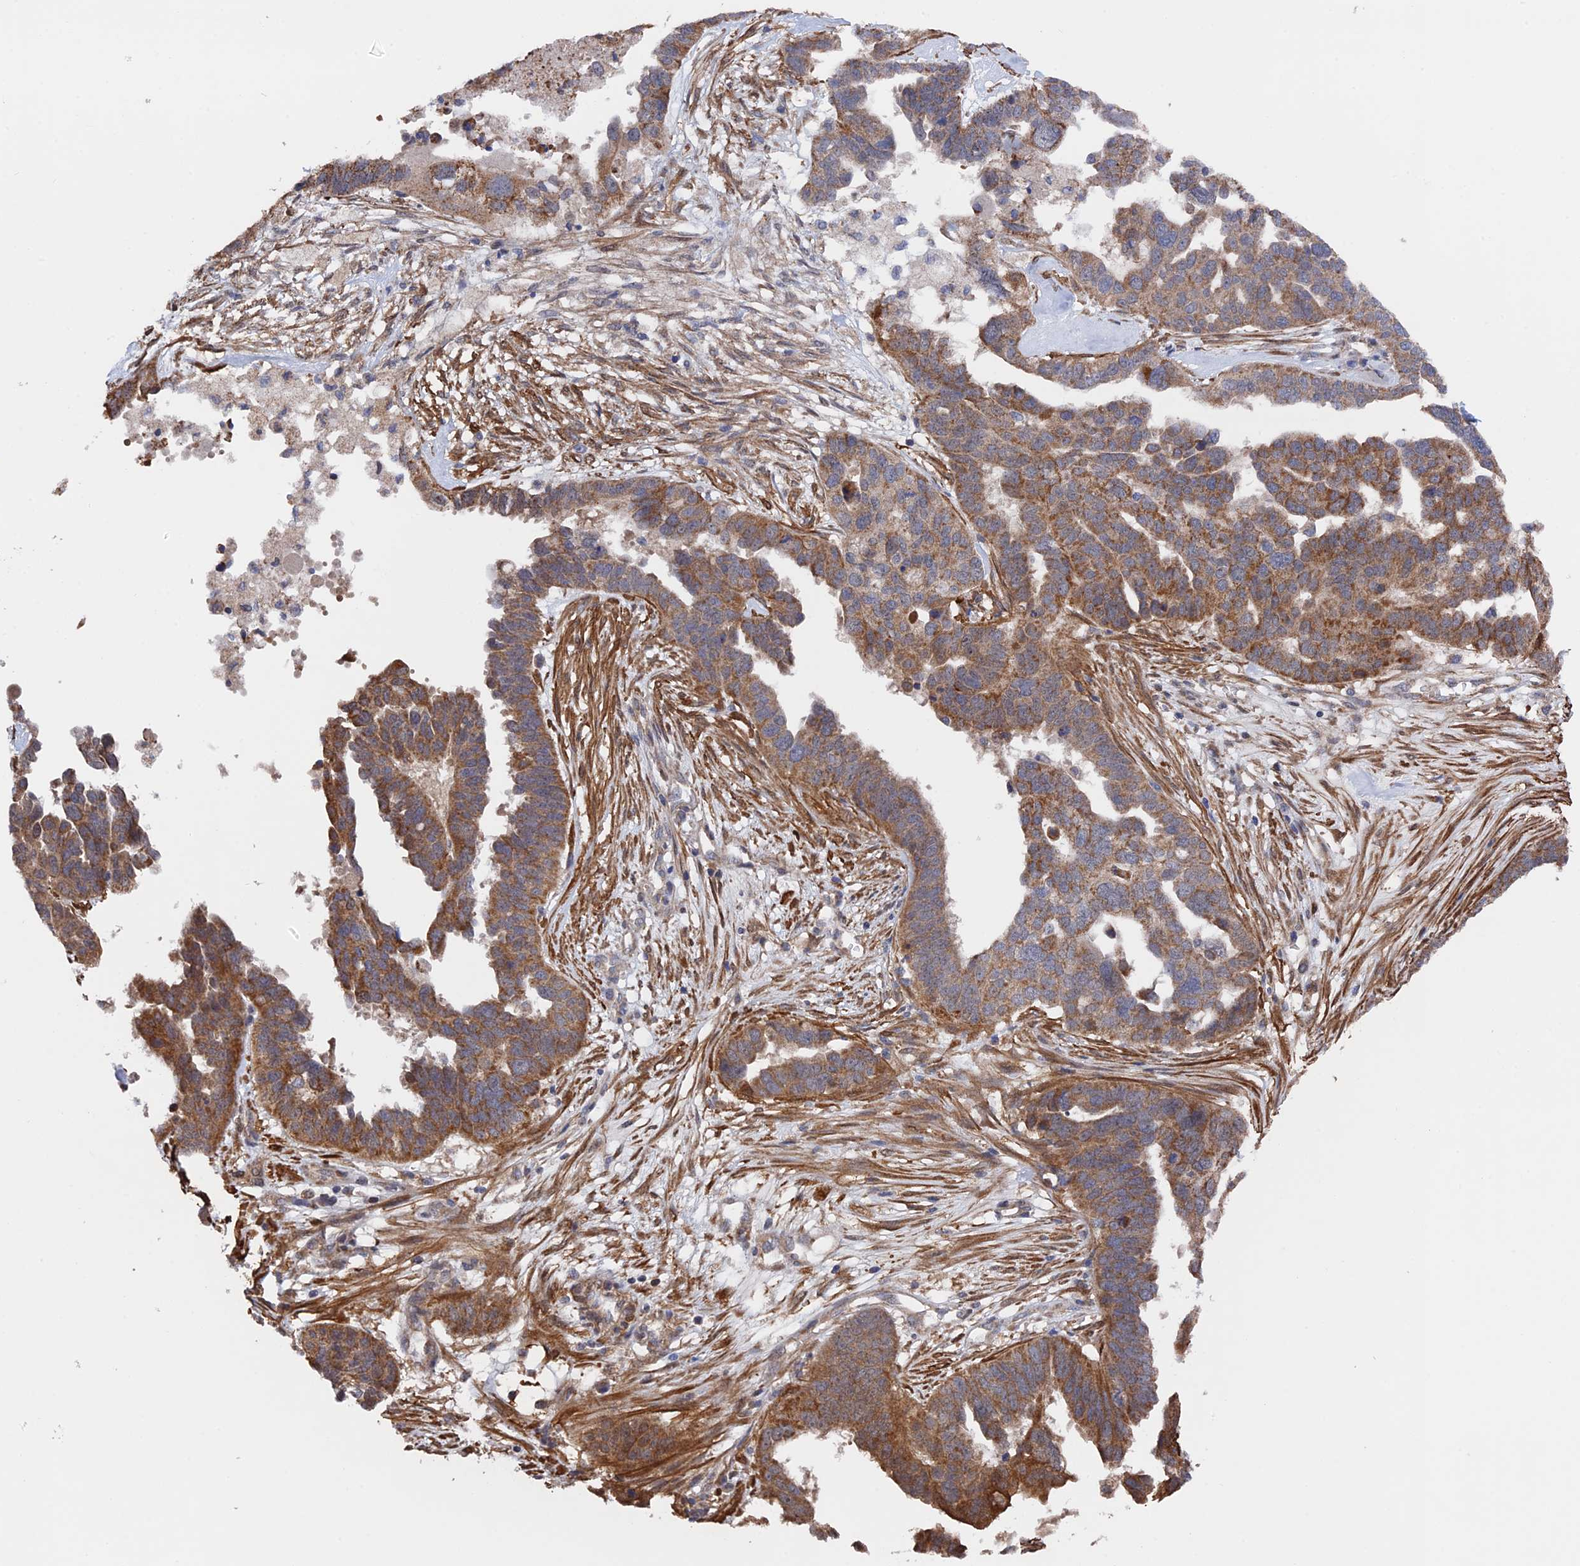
{"staining": {"intensity": "moderate", "quantity": ">75%", "location": "cytoplasmic/membranous"}, "tissue": "ovarian cancer", "cell_type": "Tumor cells", "image_type": "cancer", "snomed": [{"axis": "morphology", "description": "Cystadenocarcinoma, serous, NOS"}, {"axis": "topography", "description": "Ovary"}], "caption": "This histopathology image demonstrates IHC staining of human serous cystadenocarcinoma (ovarian), with medium moderate cytoplasmic/membranous staining in approximately >75% of tumor cells.", "gene": "ZNF320", "patient": {"sex": "female", "age": 59}}